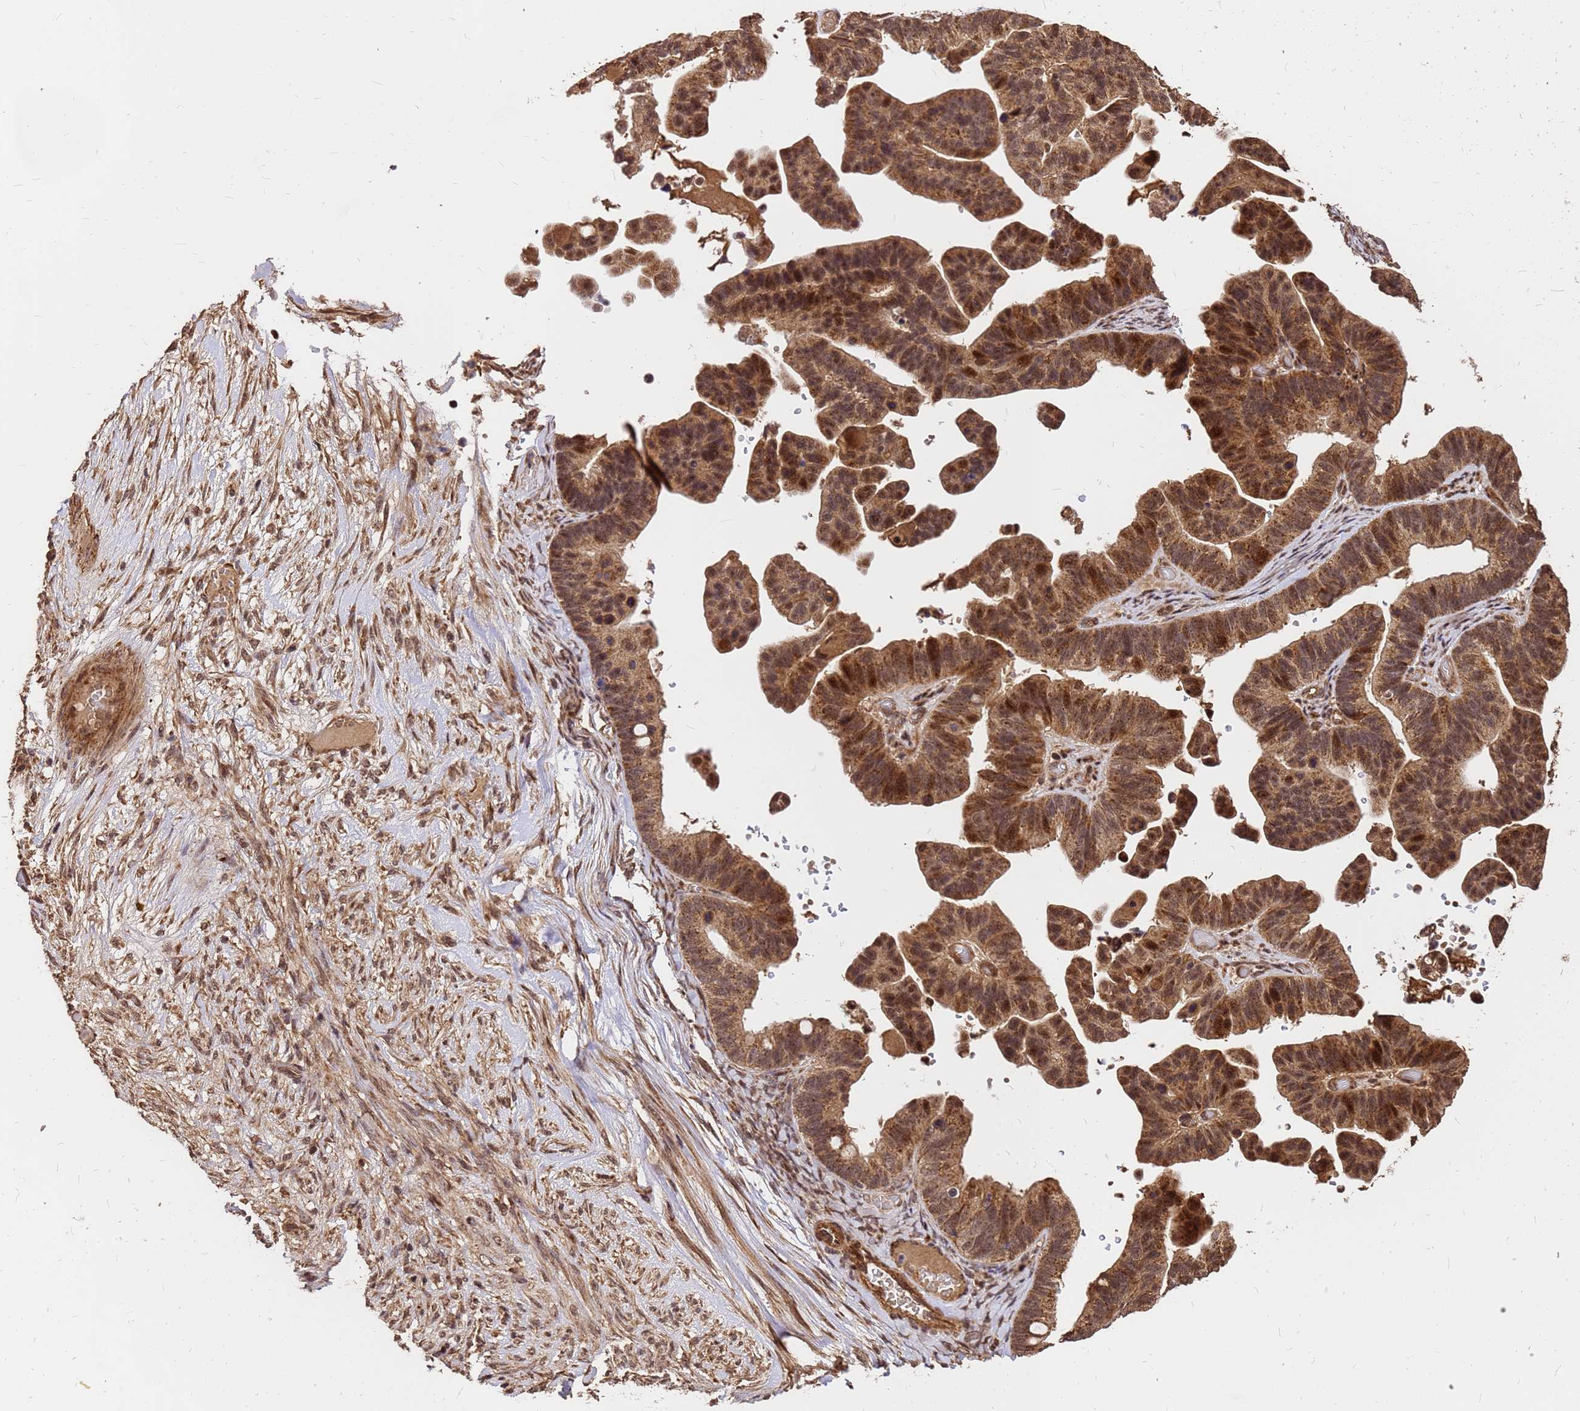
{"staining": {"intensity": "moderate", "quantity": ">75%", "location": "cytoplasmic/membranous,nuclear"}, "tissue": "ovarian cancer", "cell_type": "Tumor cells", "image_type": "cancer", "snomed": [{"axis": "morphology", "description": "Cystadenocarcinoma, serous, NOS"}, {"axis": "topography", "description": "Ovary"}], "caption": "Ovarian cancer tissue shows moderate cytoplasmic/membranous and nuclear expression in approximately >75% of tumor cells", "gene": "GPATCH8", "patient": {"sex": "female", "age": 56}}